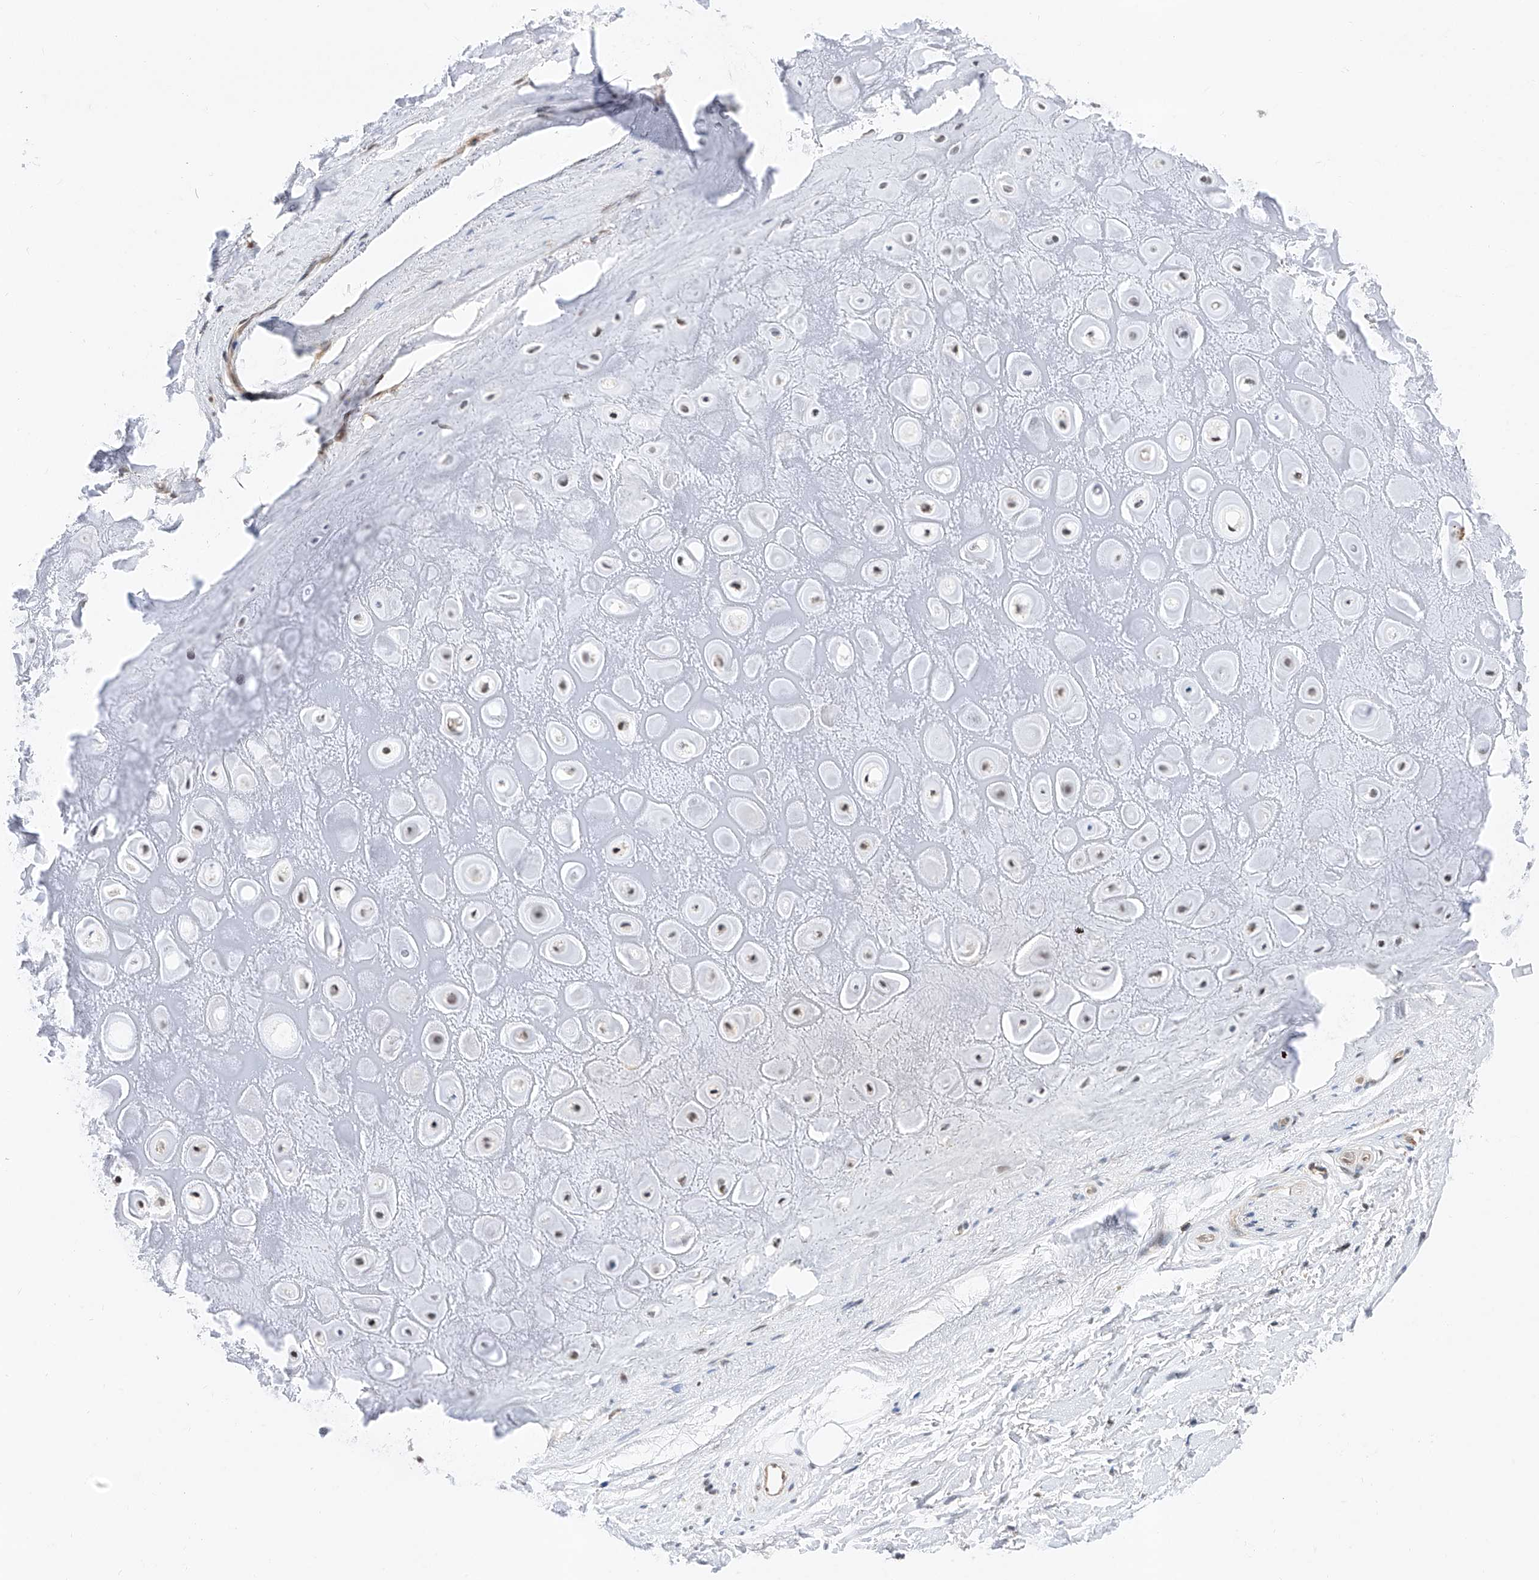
{"staining": {"intensity": "weak", "quantity": ">75%", "location": "nuclear"}, "tissue": "adipose tissue", "cell_type": "Adipocytes", "image_type": "normal", "snomed": [{"axis": "morphology", "description": "Normal tissue, NOS"}, {"axis": "morphology", "description": "Basal cell carcinoma"}, {"axis": "topography", "description": "Skin"}], "caption": "DAB (3,3'-diaminobenzidine) immunohistochemical staining of normal adipose tissue exhibits weak nuclear protein positivity in about >75% of adipocytes.", "gene": "SNRNP200", "patient": {"sex": "female", "age": 89}}